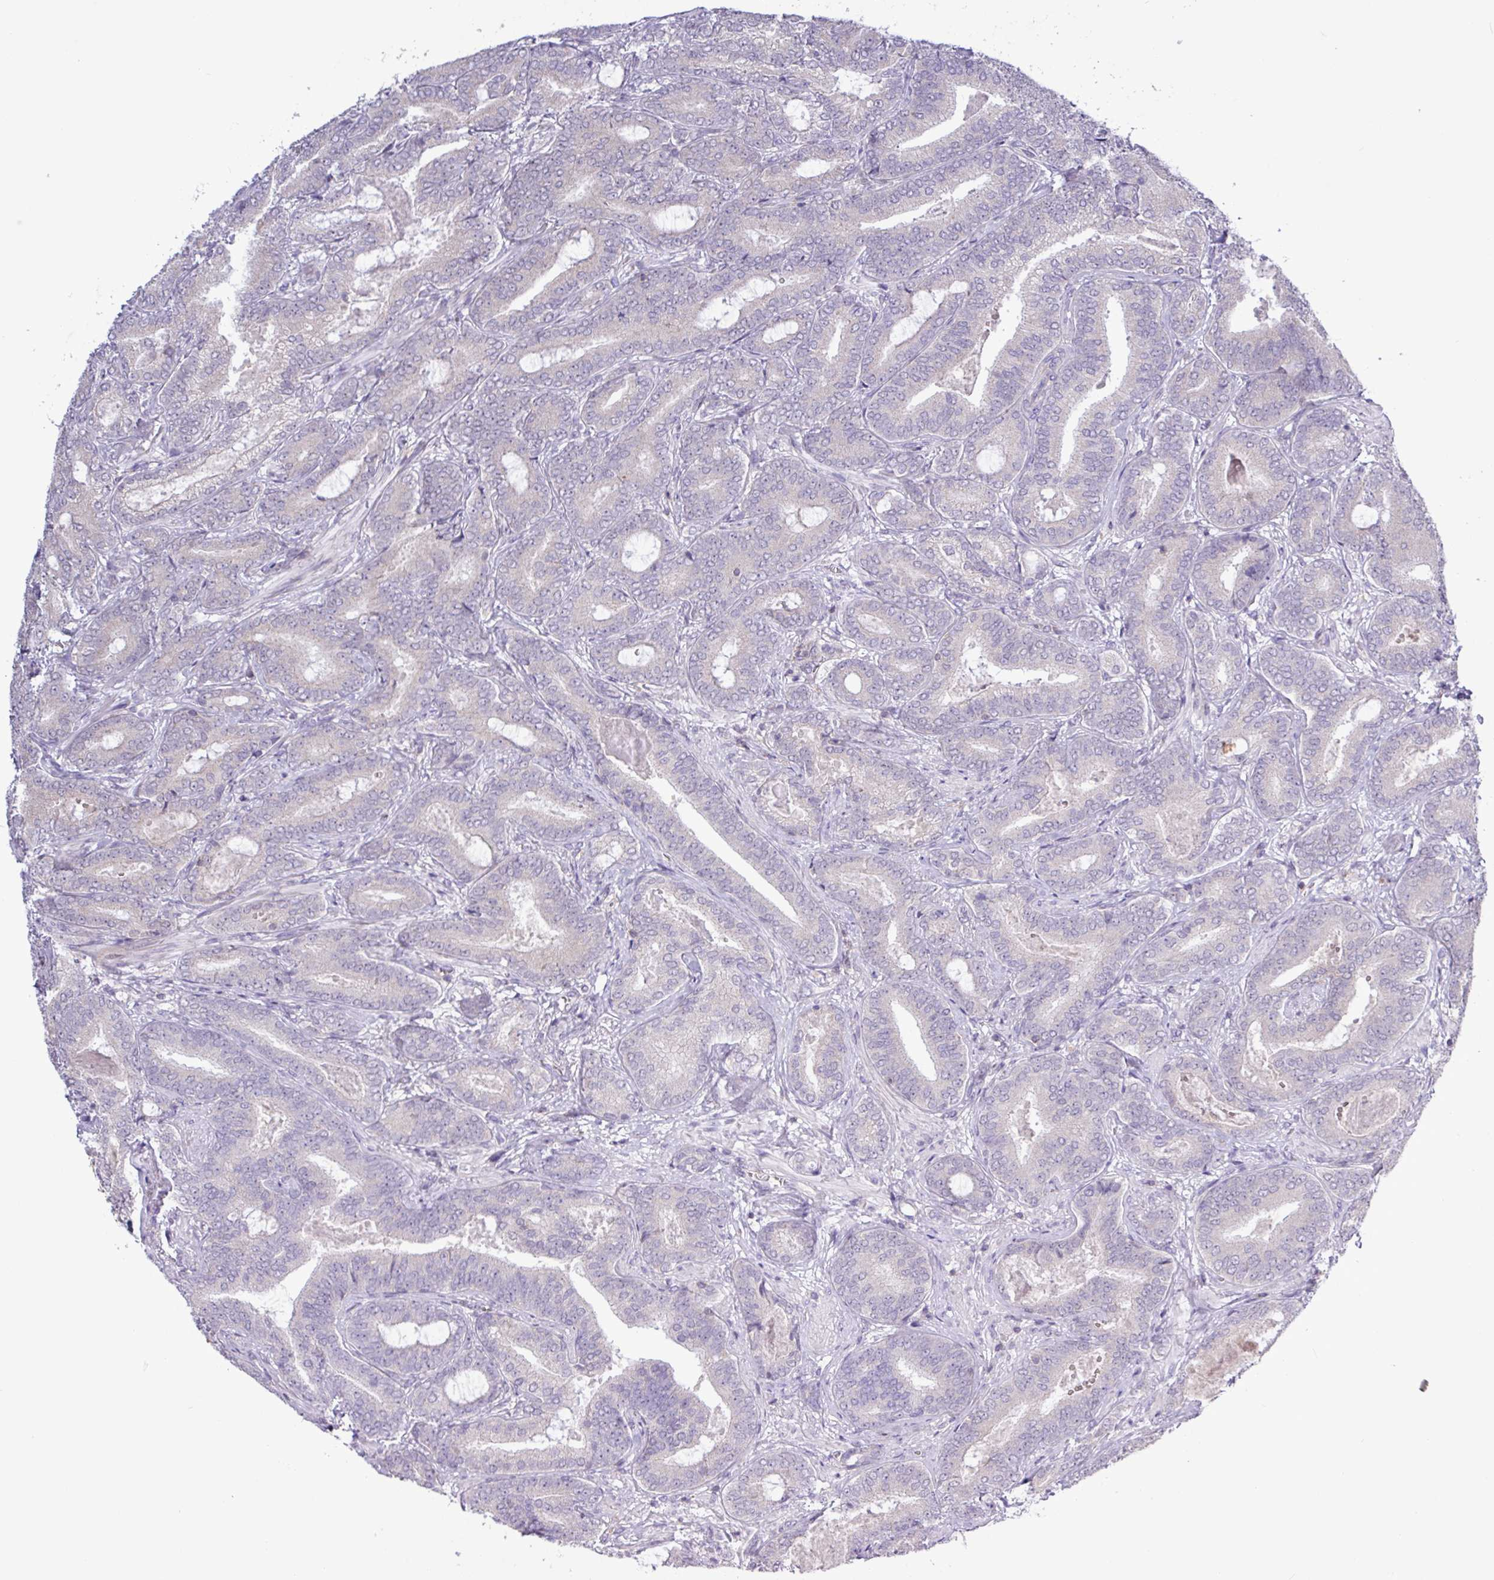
{"staining": {"intensity": "negative", "quantity": "none", "location": "none"}, "tissue": "prostate cancer", "cell_type": "Tumor cells", "image_type": "cancer", "snomed": [{"axis": "morphology", "description": "Adenocarcinoma, Low grade"}, {"axis": "topography", "description": "Prostate and seminal vesicle, NOS"}], "caption": "This is an immunohistochemistry (IHC) image of human prostate cancer. There is no staining in tumor cells.", "gene": "RTL3", "patient": {"sex": "male", "age": 61}}